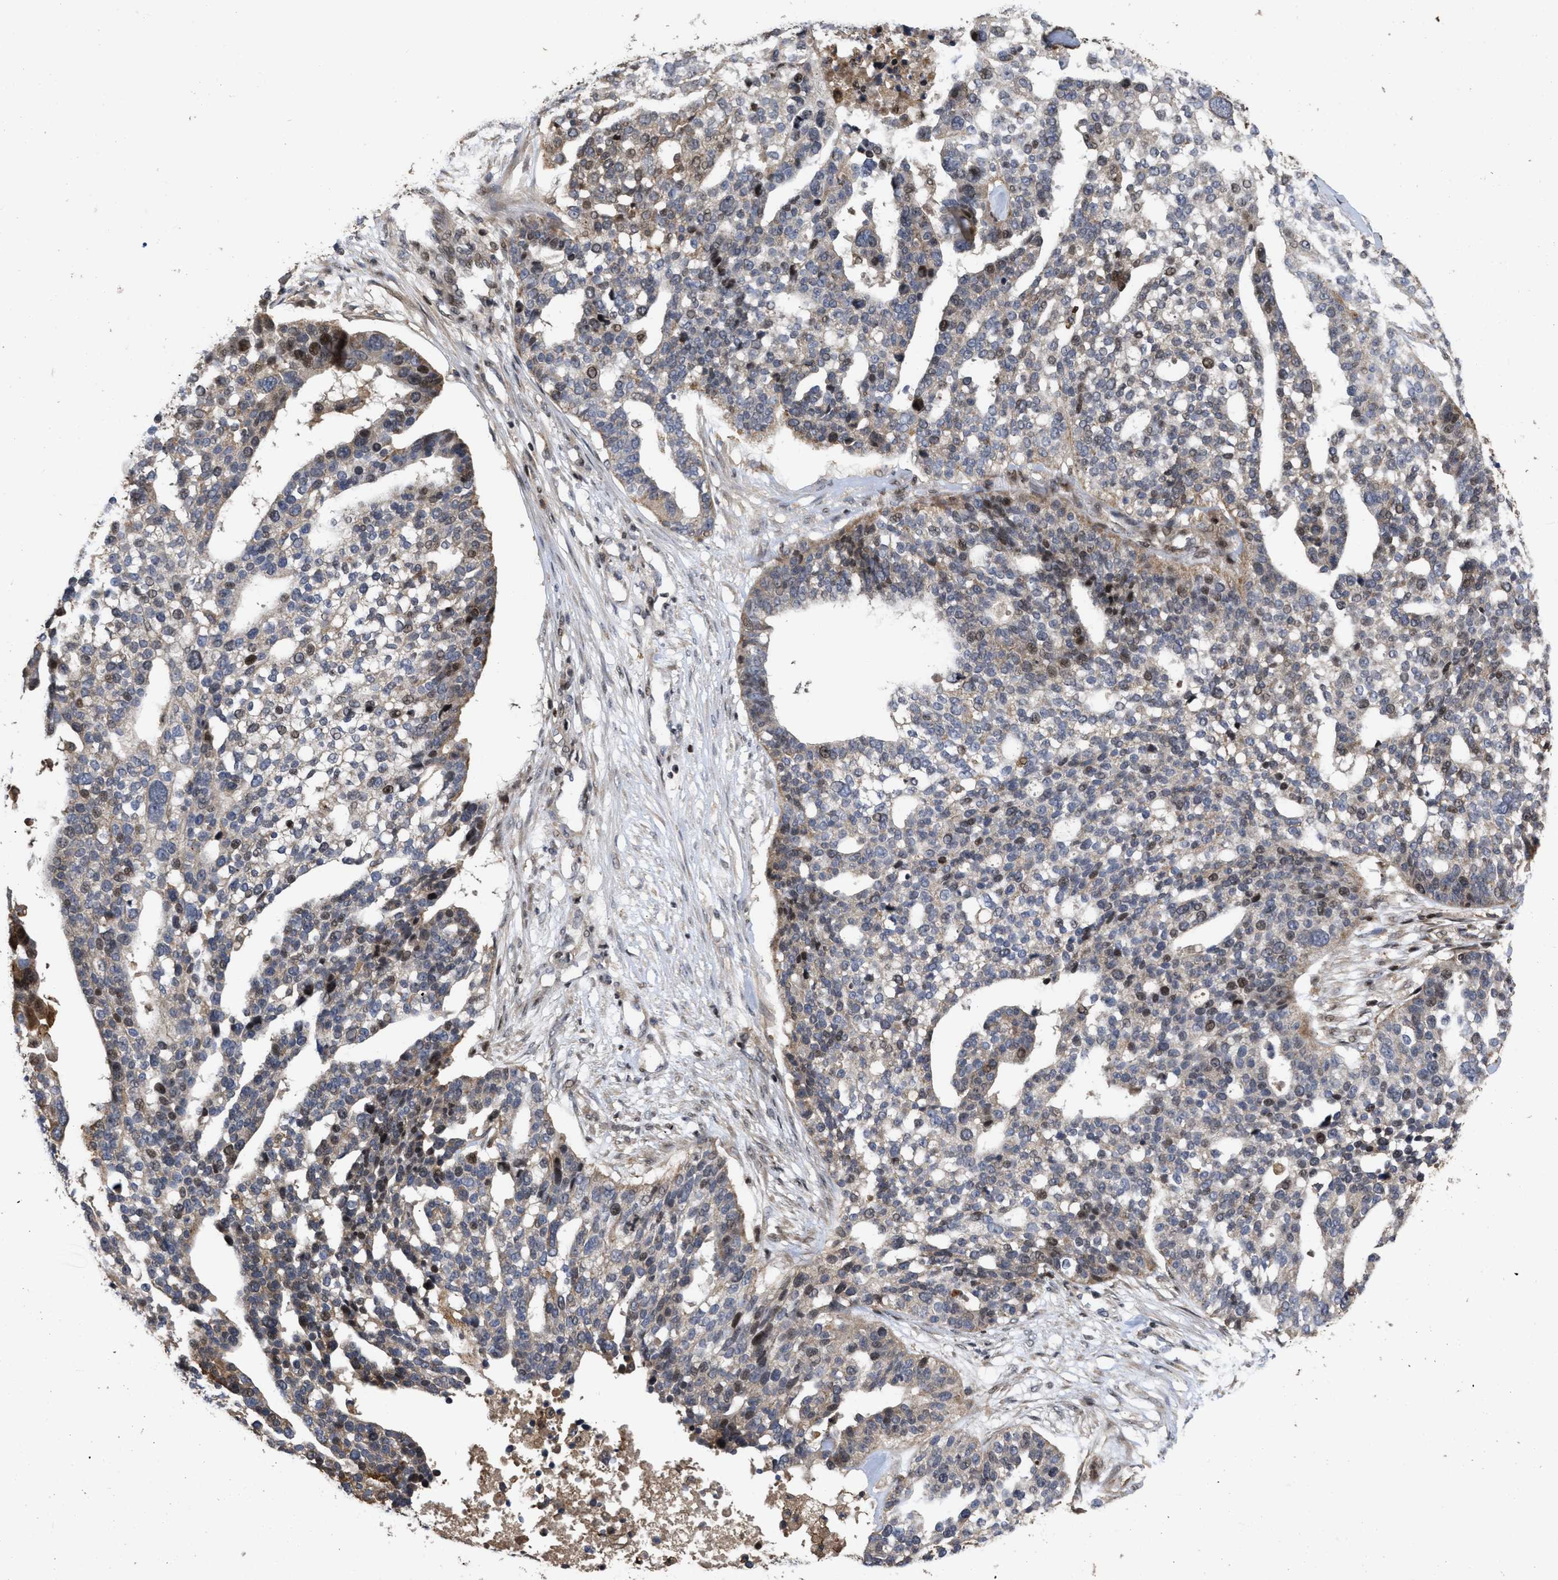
{"staining": {"intensity": "moderate", "quantity": "<25%", "location": "cytoplasmic/membranous,nuclear"}, "tissue": "ovarian cancer", "cell_type": "Tumor cells", "image_type": "cancer", "snomed": [{"axis": "morphology", "description": "Cystadenocarcinoma, serous, NOS"}, {"axis": "topography", "description": "Ovary"}], "caption": "Ovarian serous cystadenocarcinoma tissue exhibits moderate cytoplasmic/membranous and nuclear positivity in about <25% of tumor cells, visualized by immunohistochemistry.", "gene": "CBR3", "patient": {"sex": "female", "age": 59}}